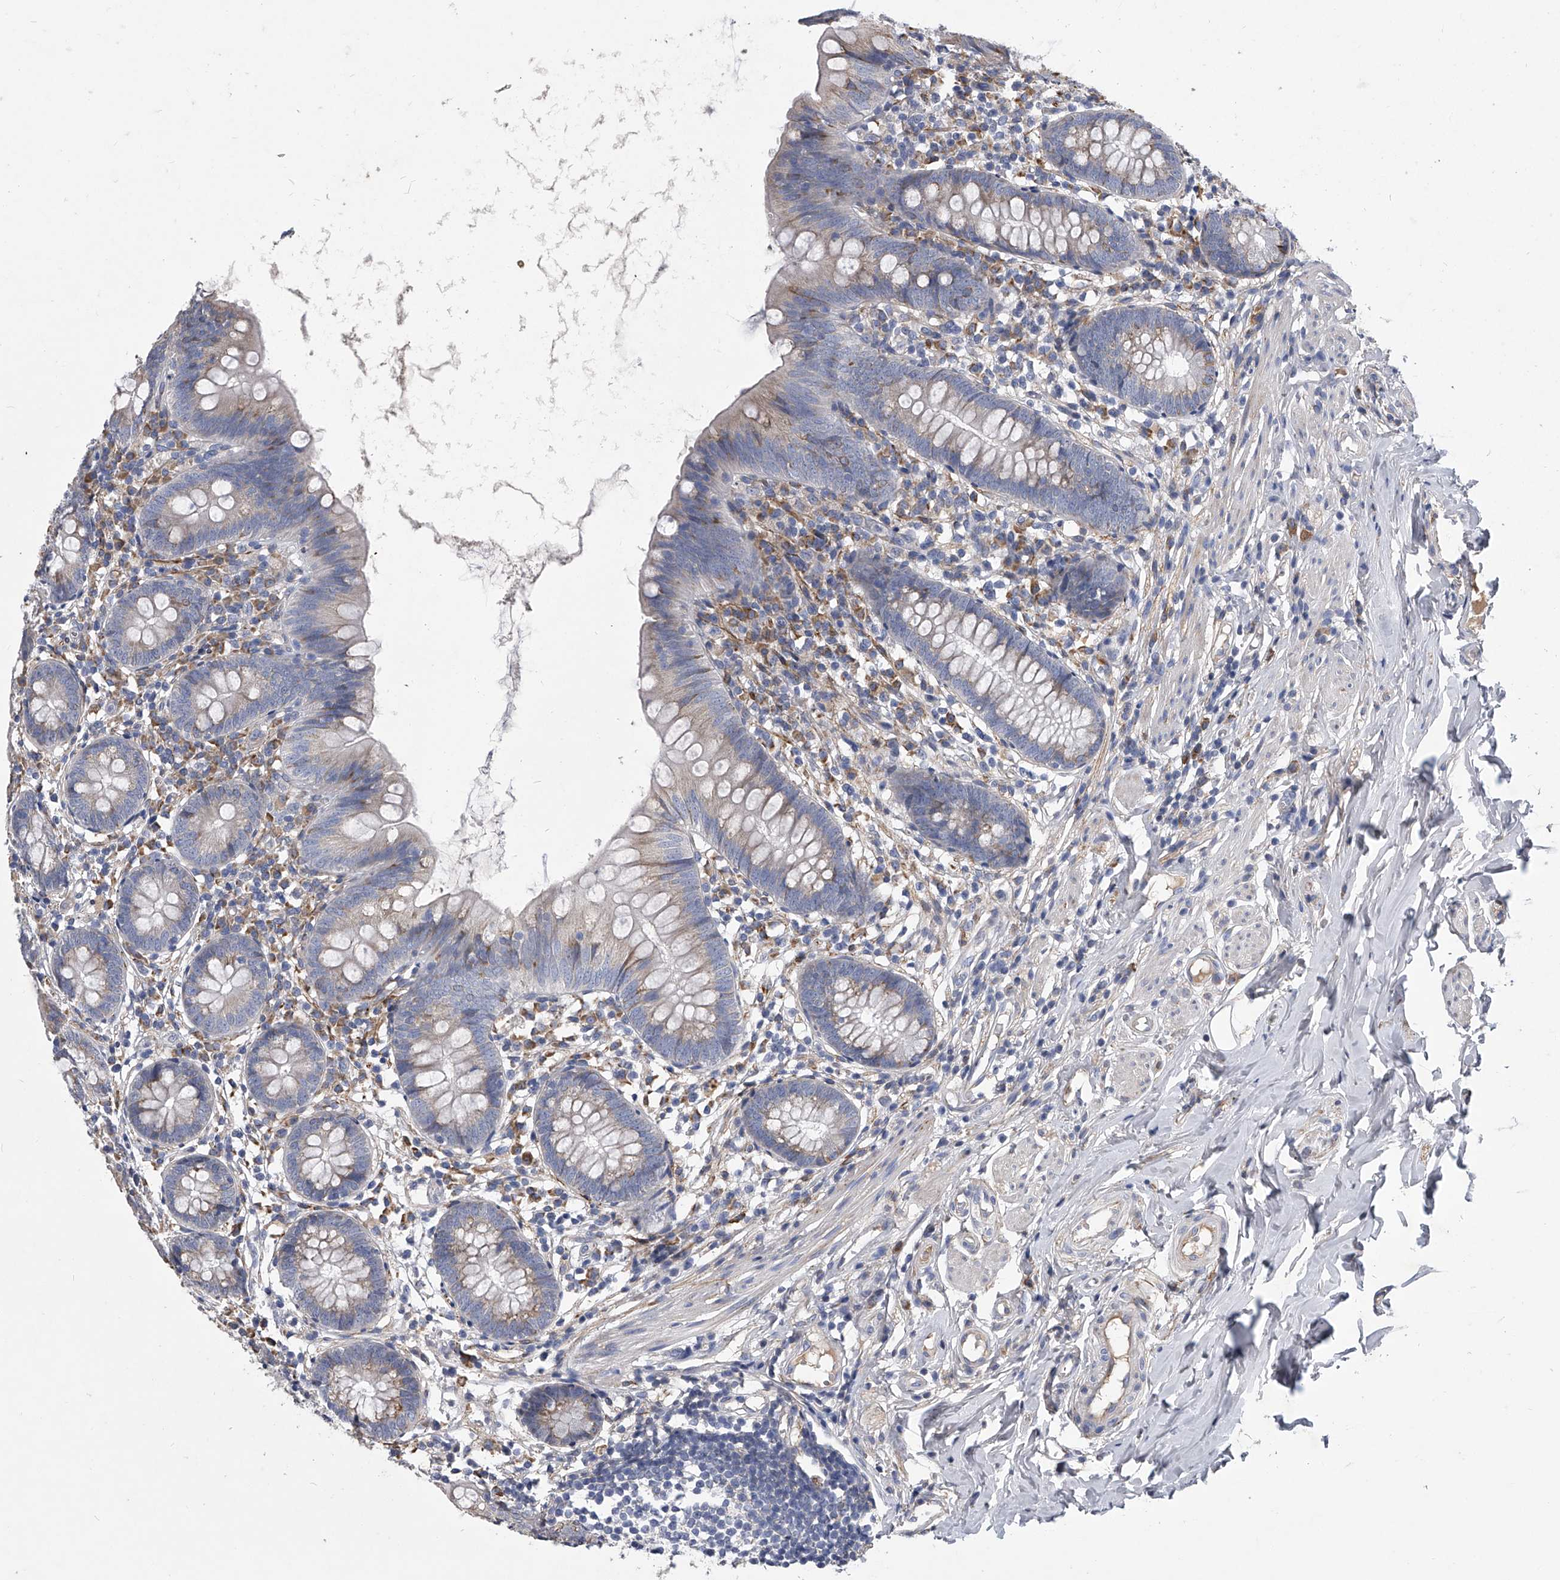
{"staining": {"intensity": "weak", "quantity": "<25%", "location": "cytoplasmic/membranous"}, "tissue": "appendix", "cell_type": "Glandular cells", "image_type": "normal", "snomed": [{"axis": "morphology", "description": "Normal tissue, NOS"}, {"axis": "topography", "description": "Appendix"}], "caption": "This is an IHC micrograph of normal appendix. There is no positivity in glandular cells.", "gene": "CCR4", "patient": {"sex": "female", "age": 62}}